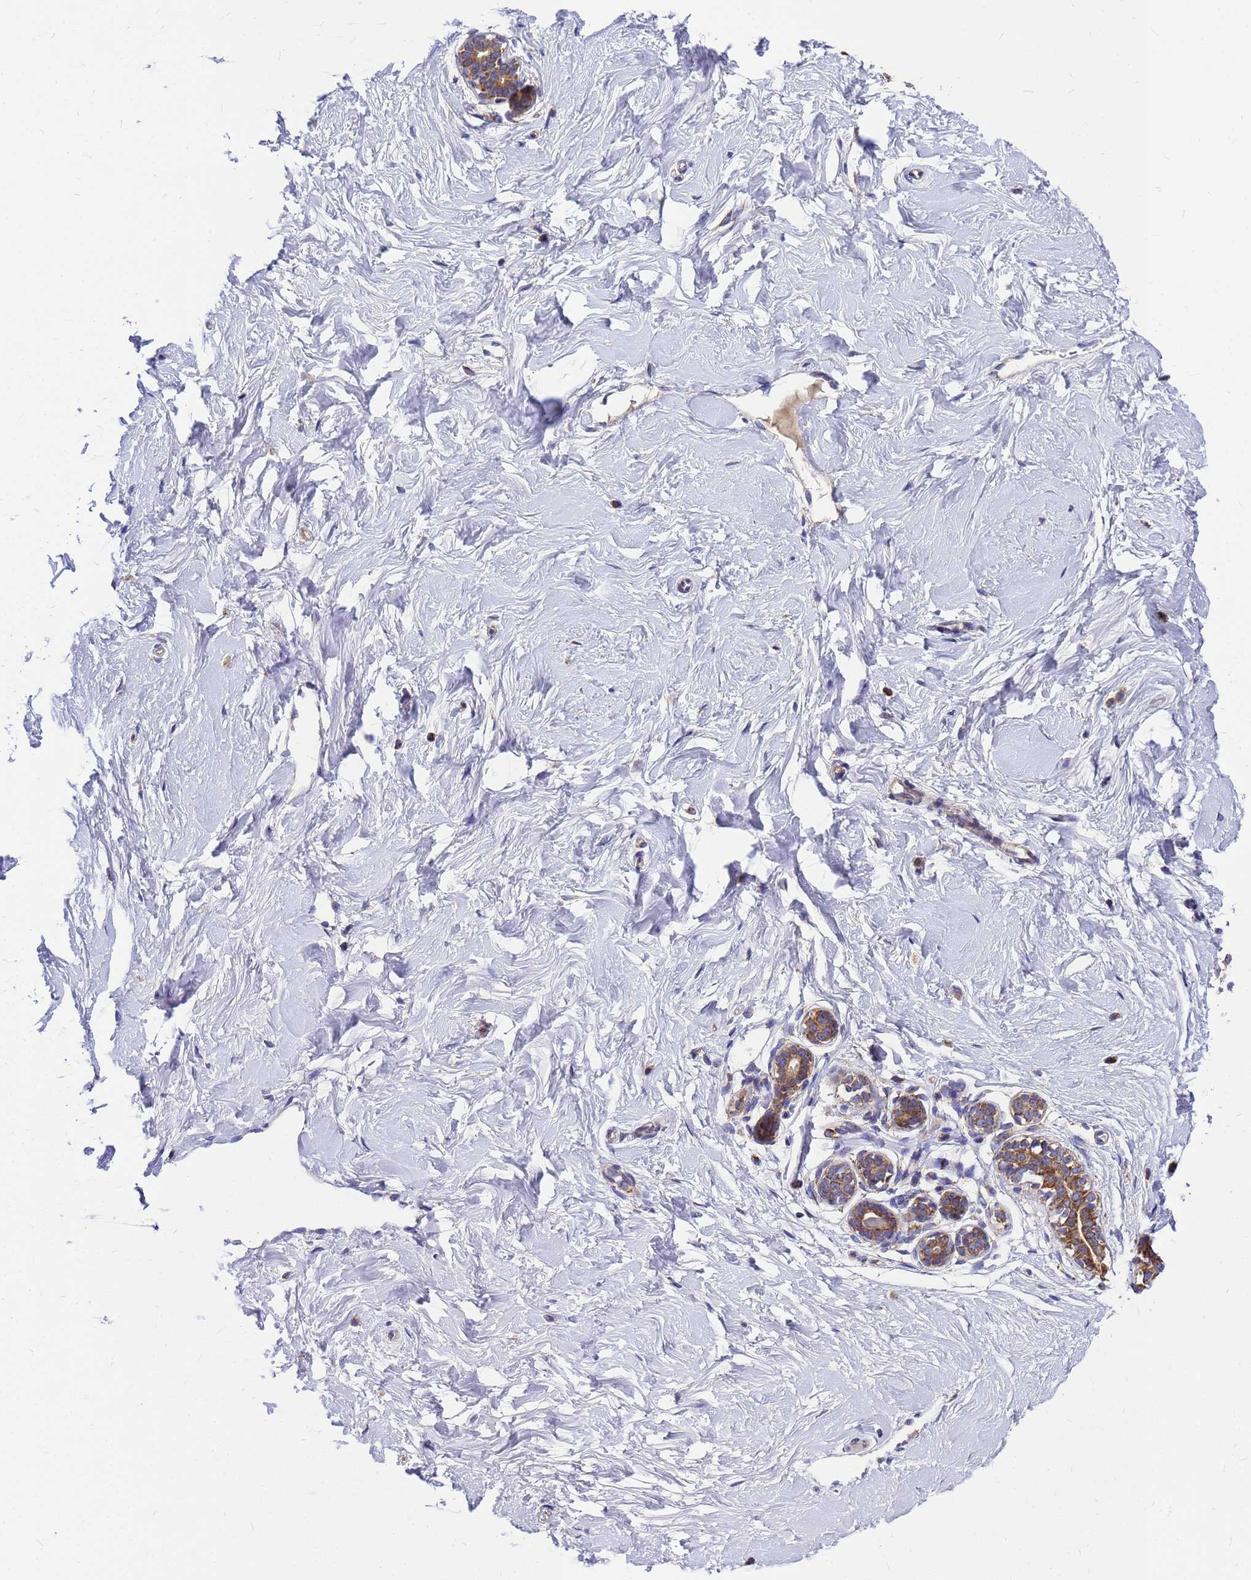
{"staining": {"intensity": "moderate", "quantity": ">75%", "location": "cytoplasmic/membranous"}, "tissue": "breast", "cell_type": "Adipocytes", "image_type": "normal", "snomed": [{"axis": "morphology", "description": "Normal tissue, NOS"}, {"axis": "morphology", "description": "Adenoma, NOS"}, {"axis": "topography", "description": "Breast"}], "caption": "Immunohistochemical staining of benign human breast demonstrates >75% levels of moderate cytoplasmic/membranous protein positivity in approximately >75% of adipocytes.", "gene": "CMC4", "patient": {"sex": "female", "age": 23}}